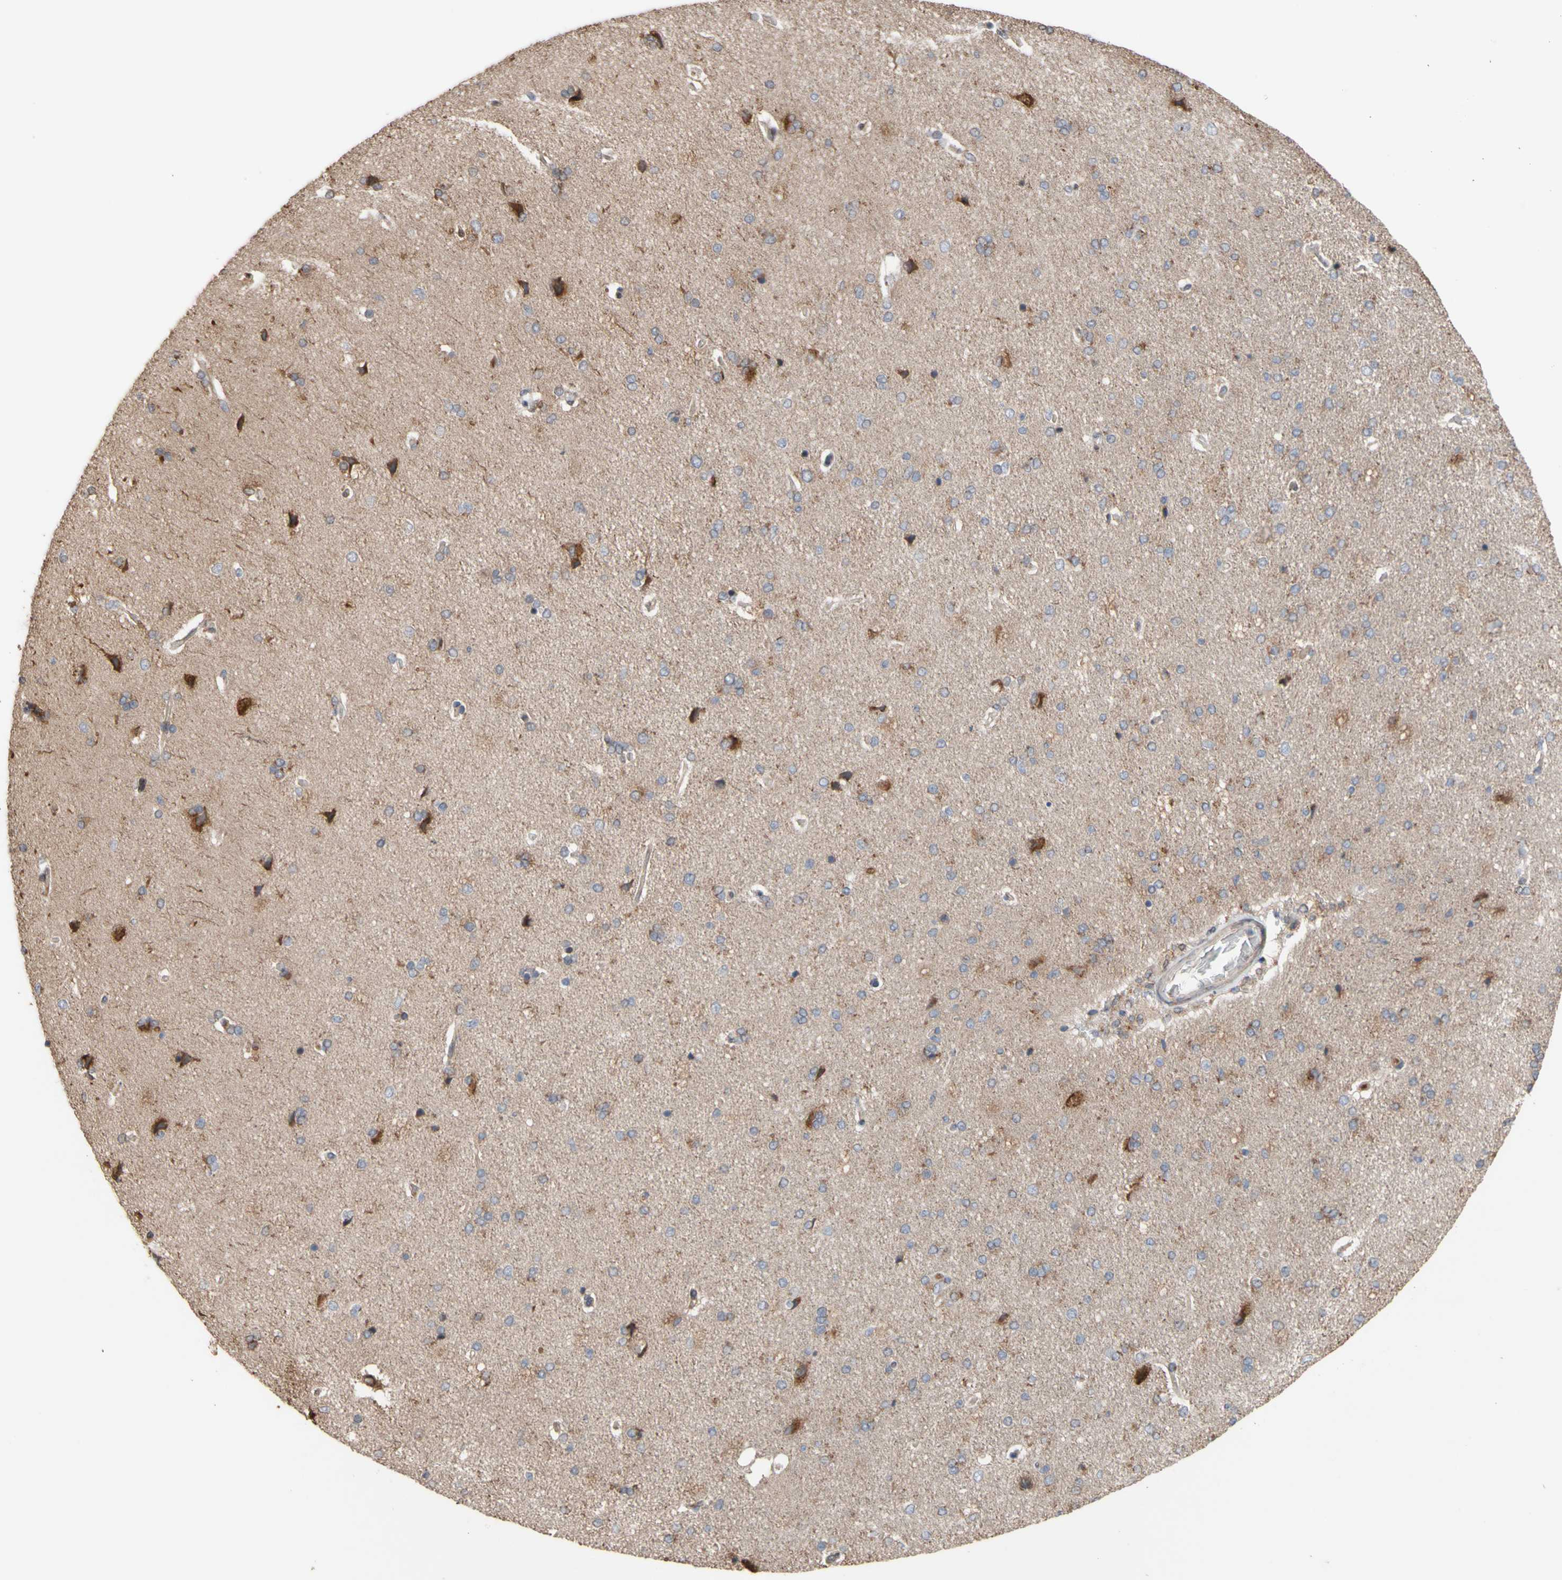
{"staining": {"intensity": "weak", "quantity": ">75%", "location": "cytoplasmic/membranous"}, "tissue": "cerebral cortex", "cell_type": "Endothelial cells", "image_type": "normal", "snomed": [{"axis": "morphology", "description": "Normal tissue, NOS"}, {"axis": "topography", "description": "Cerebral cortex"}], "caption": "The image reveals immunohistochemical staining of normal cerebral cortex. There is weak cytoplasmic/membranous expression is present in approximately >75% of endothelial cells.", "gene": "NECTIN3", "patient": {"sex": "male", "age": 62}}